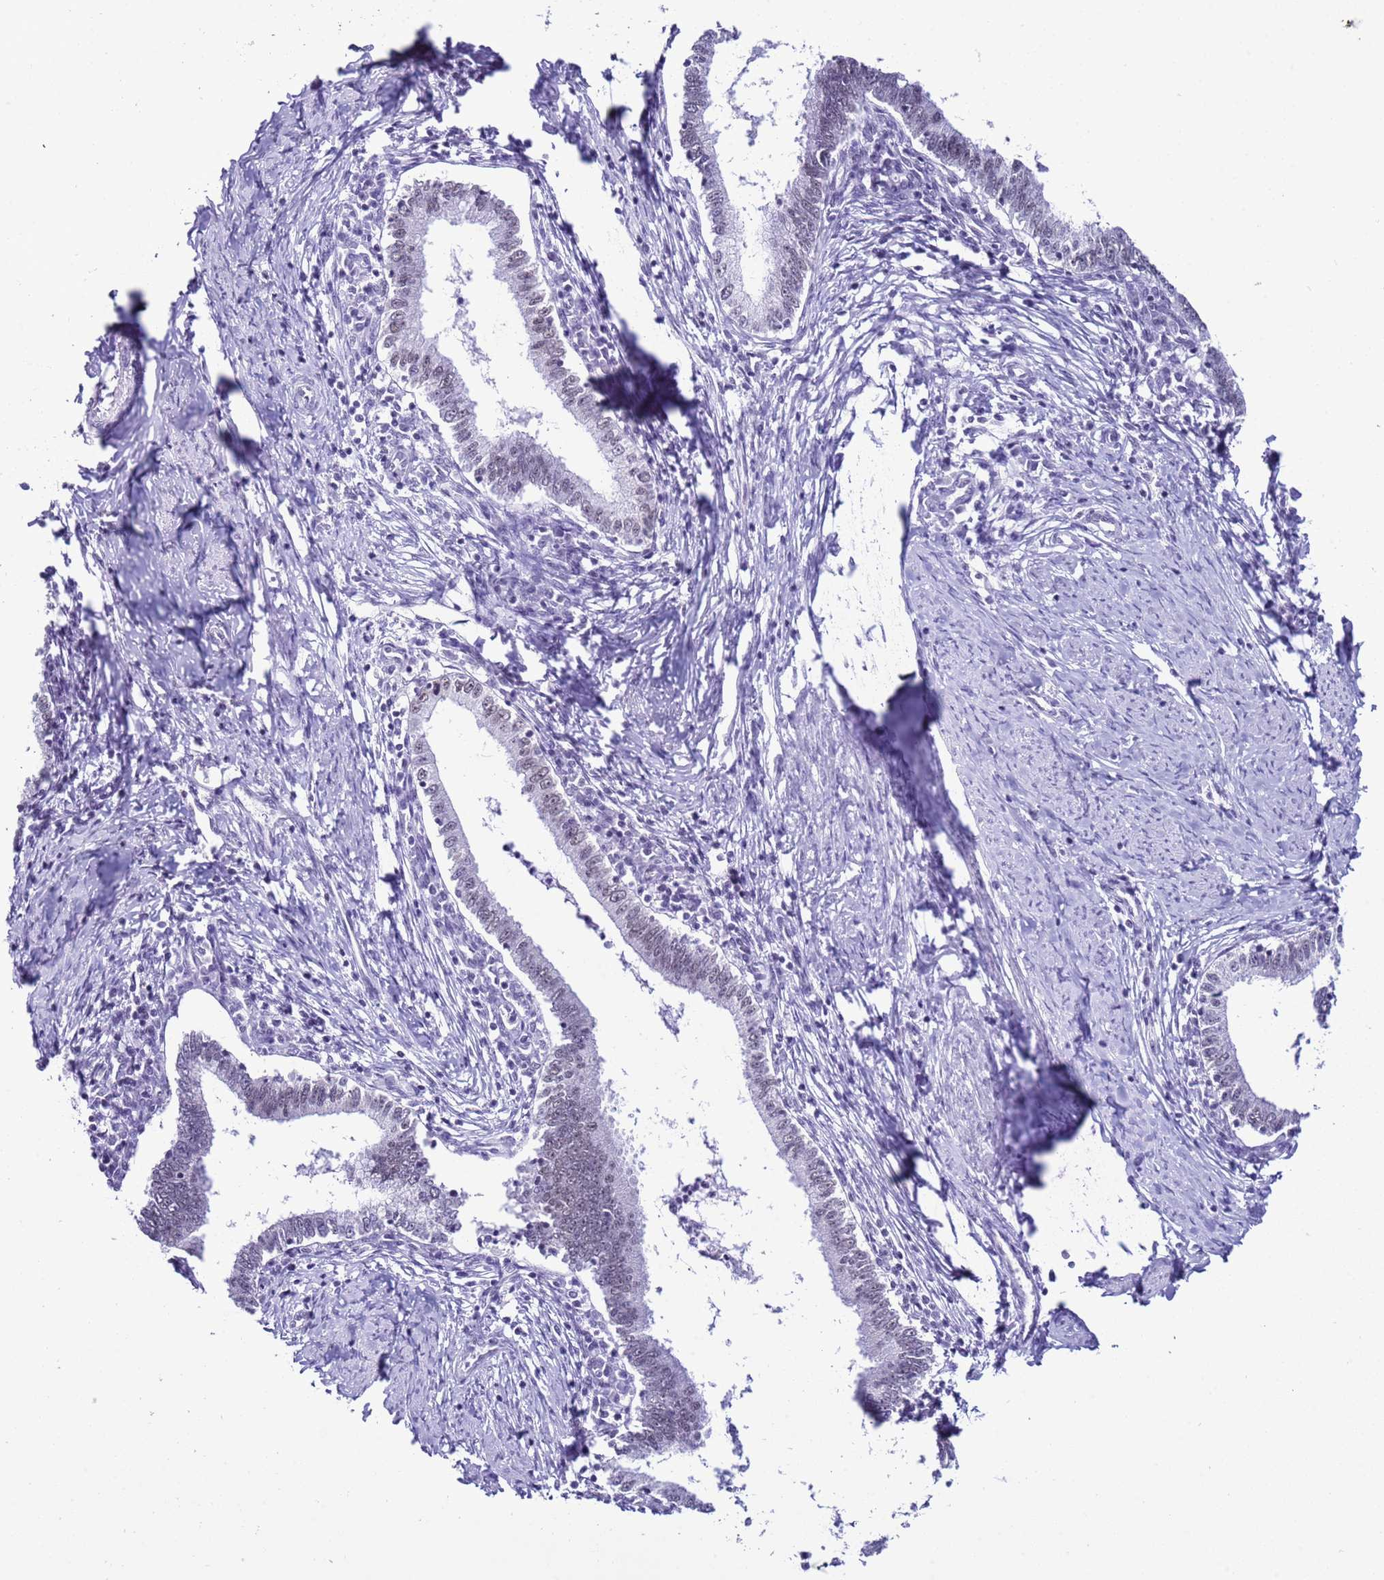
{"staining": {"intensity": "weak", "quantity": "25%-75%", "location": "nuclear"}, "tissue": "cervical cancer", "cell_type": "Tumor cells", "image_type": "cancer", "snomed": [{"axis": "morphology", "description": "Adenocarcinoma, NOS"}, {"axis": "topography", "description": "Cervix"}], "caption": "Weak nuclear expression for a protein is seen in about 25%-75% of tumor cells of cervical cancer (adenocarcinoma) using immunohistochemistry.", "gene": "DHX15", "patient": {"sex": "female", "age": 36}}